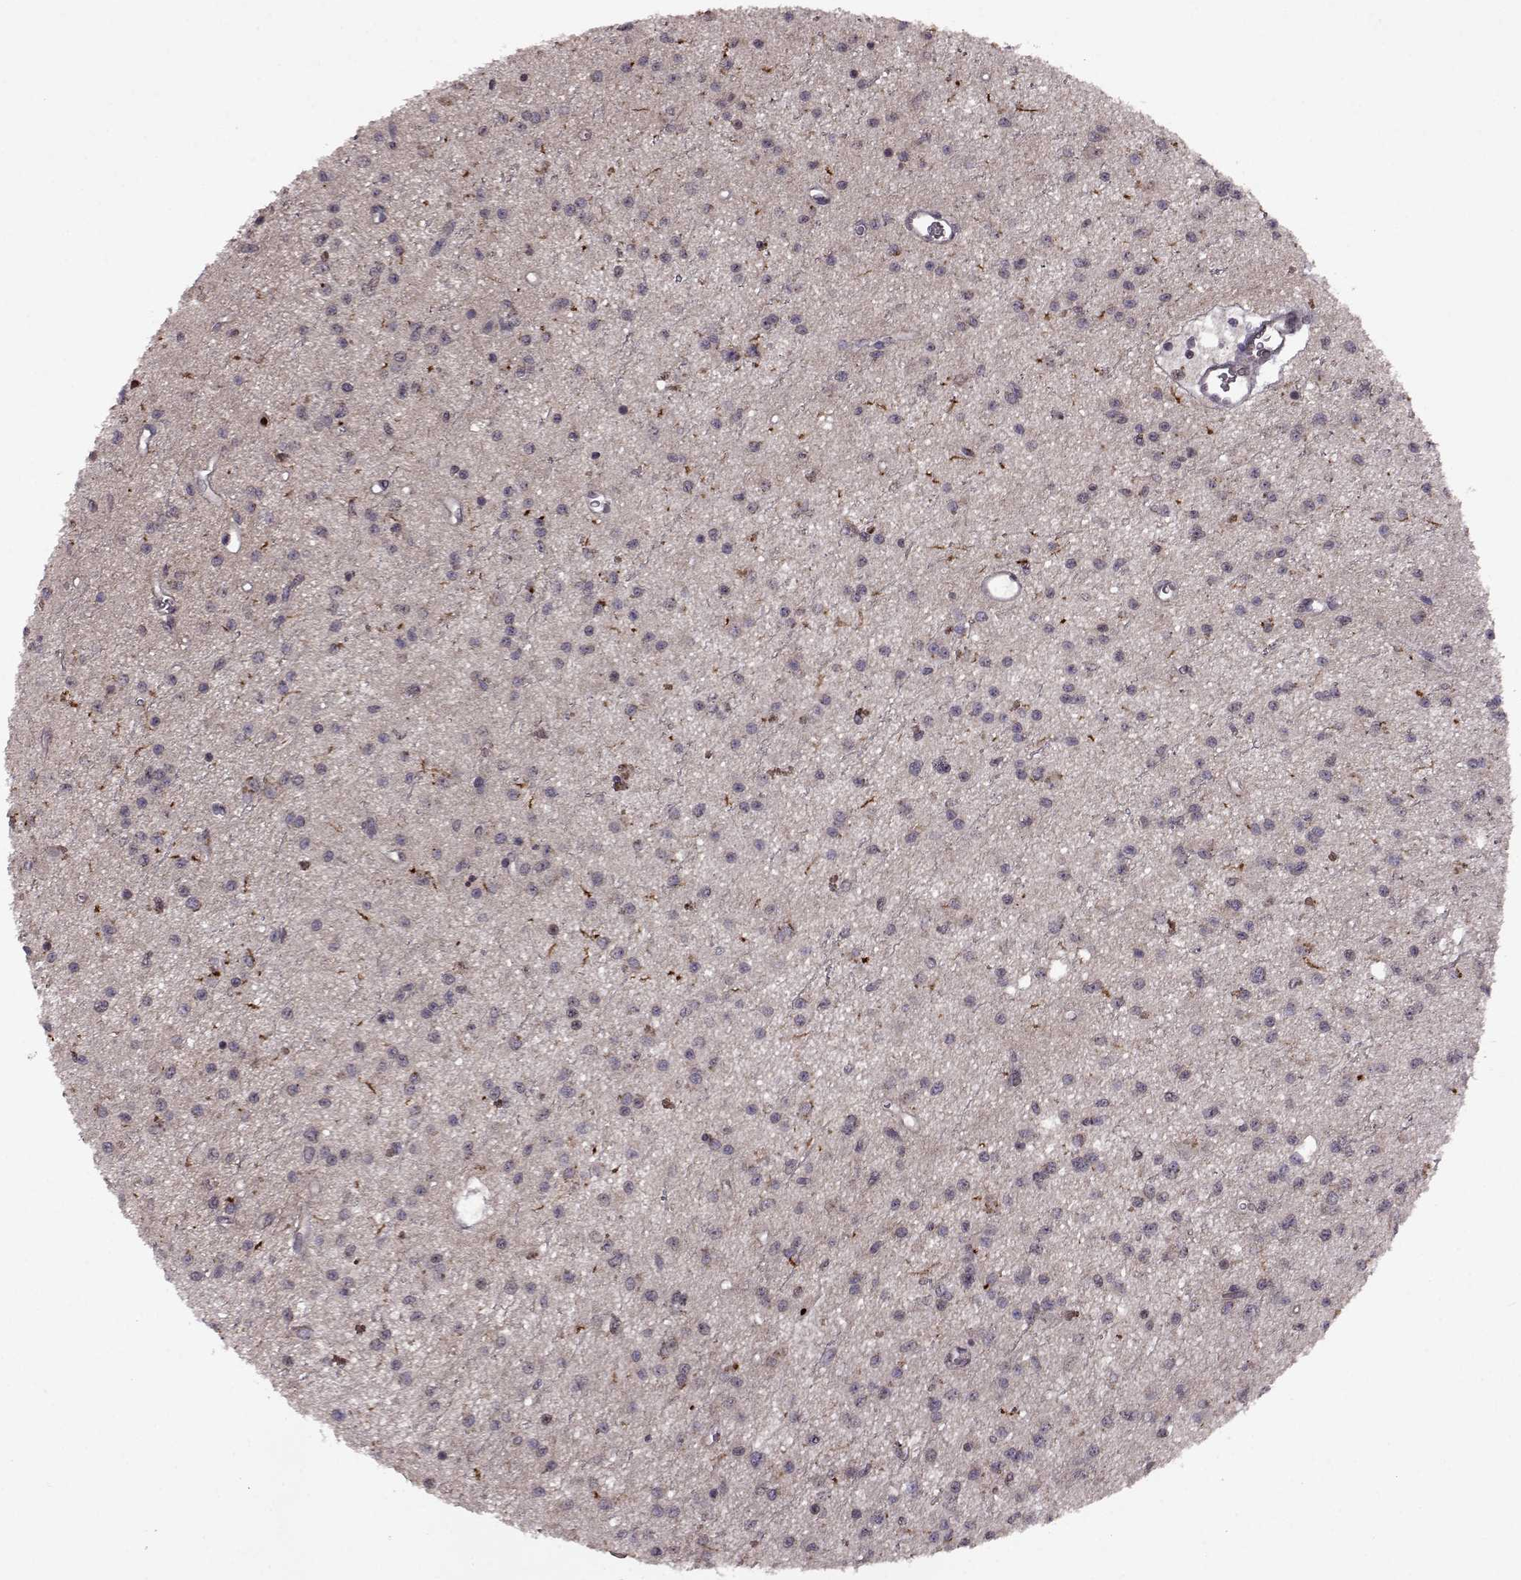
{"staining": {"intensity": "negative", "quantity": "none", "location": "none"}, "tissue": "glioma", "cell_type": "Tumor cells", "image_type": "cancer", "snomed": [{"axis": "morphology", "description": "Glioma, malignant, Low grade"}, {"axis": "topography", "description": "Brain"}], "caption": "Human malignant glioma (low-grade) stained for a protein using IHC shows no staining in tumor cells.", "gene": "TRMU", "patient": {"sex": "female", "age": 45}}